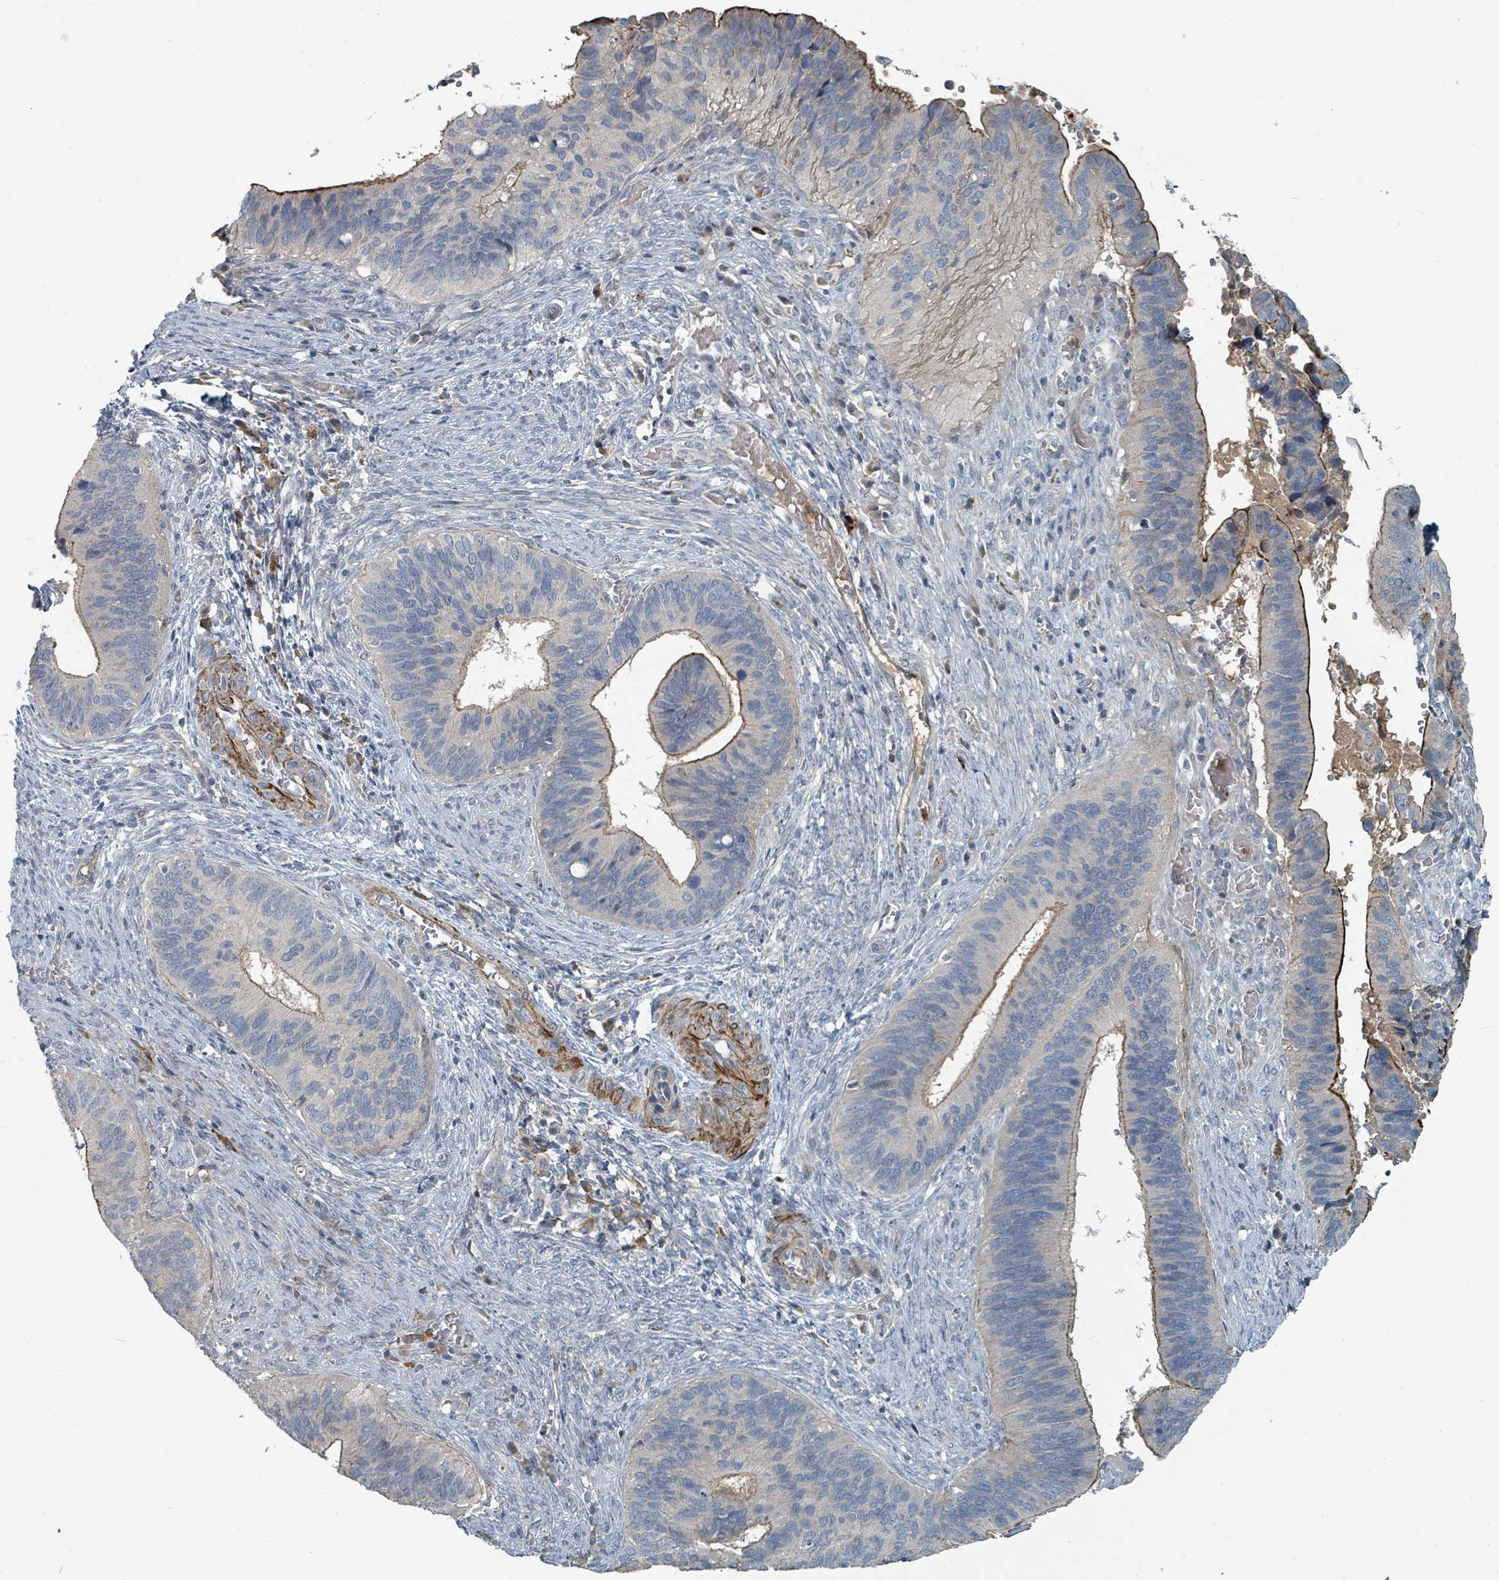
{"staining": {"intensity": "moderate", "quantity": "25%-75%", "location": "cytoplasmic/membranous"}, "tissue": "cervical cancer", "cell_type": "Tumor cells", "image_type": "cancer", "snomed": [{"axis": "morphology", "description": "Adenocarcinoma, NOS"}, {"axis": "topography", "description": "Cervix"}], "caption": "Immunohistochemistry (IHC) photomicrograph of cervical adenocarcinoma stained for a protein (brown), which exhibits medium levels of moderate cytoplasmic/membranous positivity in about 25%-75% of tumor cells.", "gene": "SLC44A5", "patient": {"sex": "female", "age": 42}}